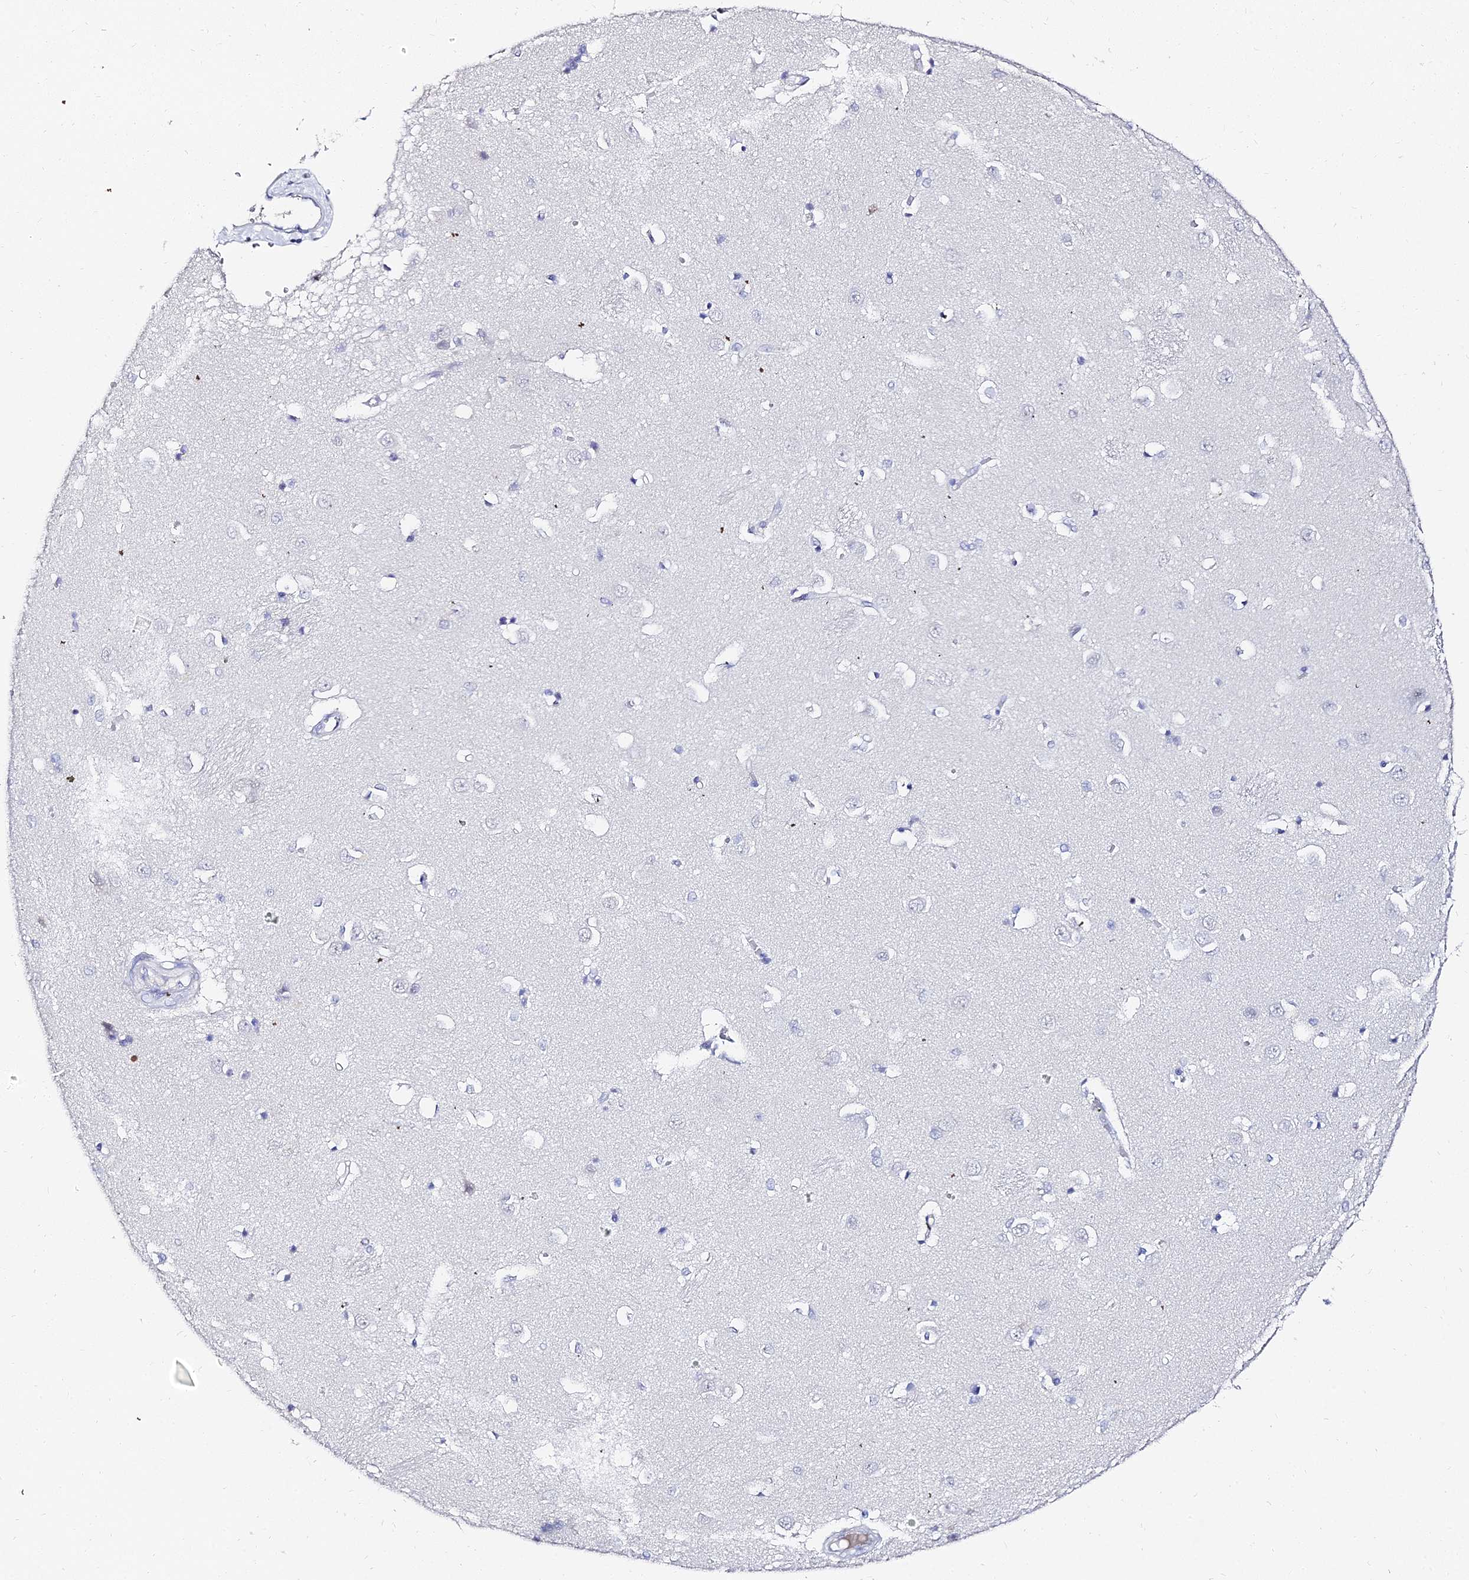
{"staining": {"intensity": "negative", "quantity": "none", "location": "none"}, "tissue": "caudate", "cell_type": "Glial cells", "image_type": "normal", "snomed": [{"axis": "morphology", "description": "Normal tissue, NOS"}, {"axis": "topography", "description": "Lateral ventricle wall"}], "caption": "The histopathology image exhibits no staining of glial cells in normal caudate.", "gene": "KRT17", "patient": {"sex": "male", "age": 37}}